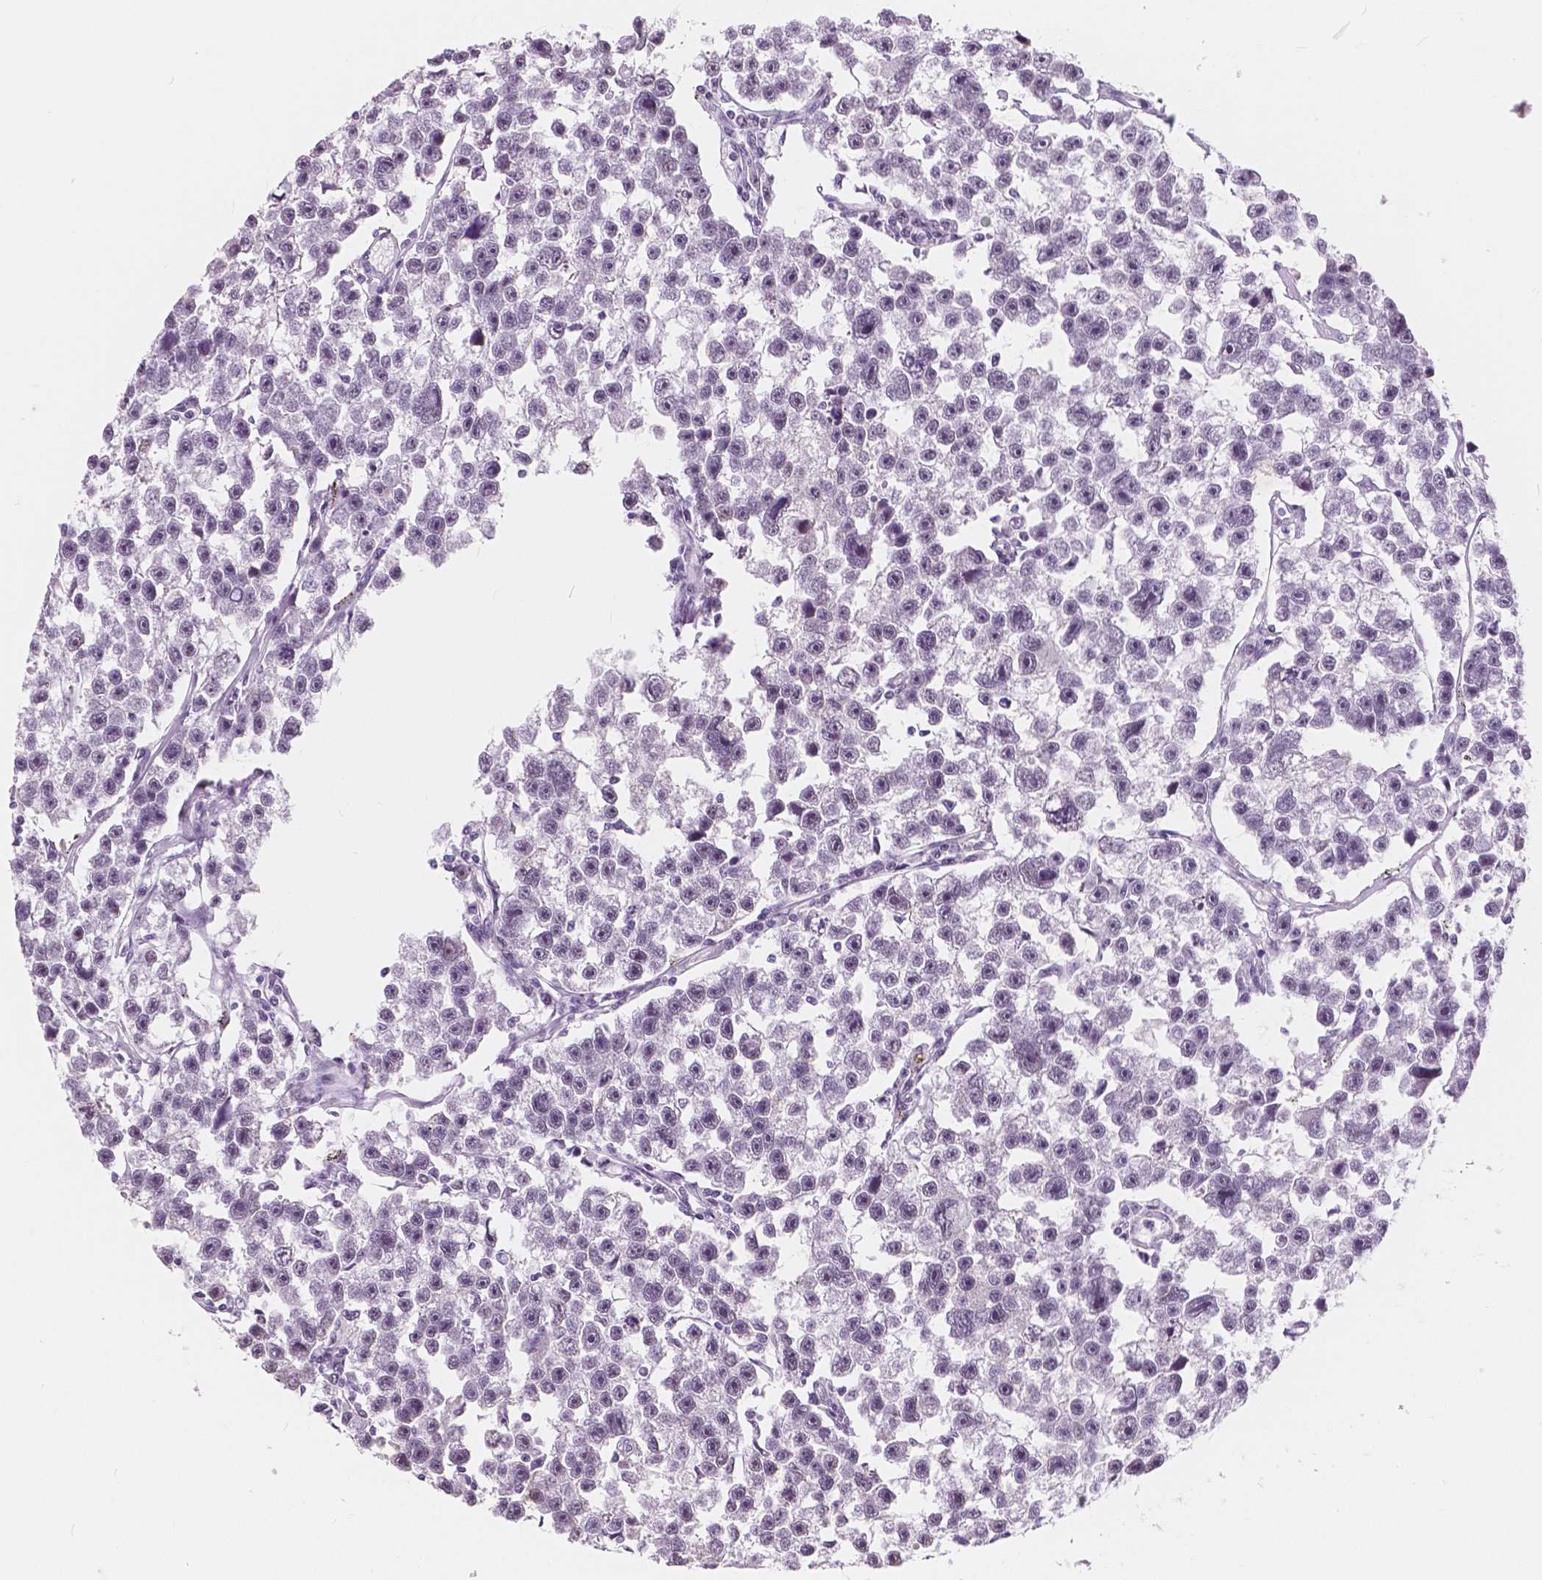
{"staining": {"intensity": "moderate", "quantity": "<25%", "location": "nuclear"}, "tissue": "testis cancer", "cell_type": "Tumor cells", "image_type": "cancer", "snomed": [{"axis": "morphology", "description": "Seminoma, NOS"}, {"axis": "topography", "description": "Testis"}], "caption": "Tumor cells reveal low levels of moderate nuclear staining in approximately <25% of cells in testis seminoma. The staining was performed using DAB (3,3'-diaminobenzidine) to visualize the protein expression in brown, while the nuclei were stained in blue with hematoxylin (Magnification: 20x).", "gene": "NOLC1", "patient": {"sex": "male", "age": 26}}